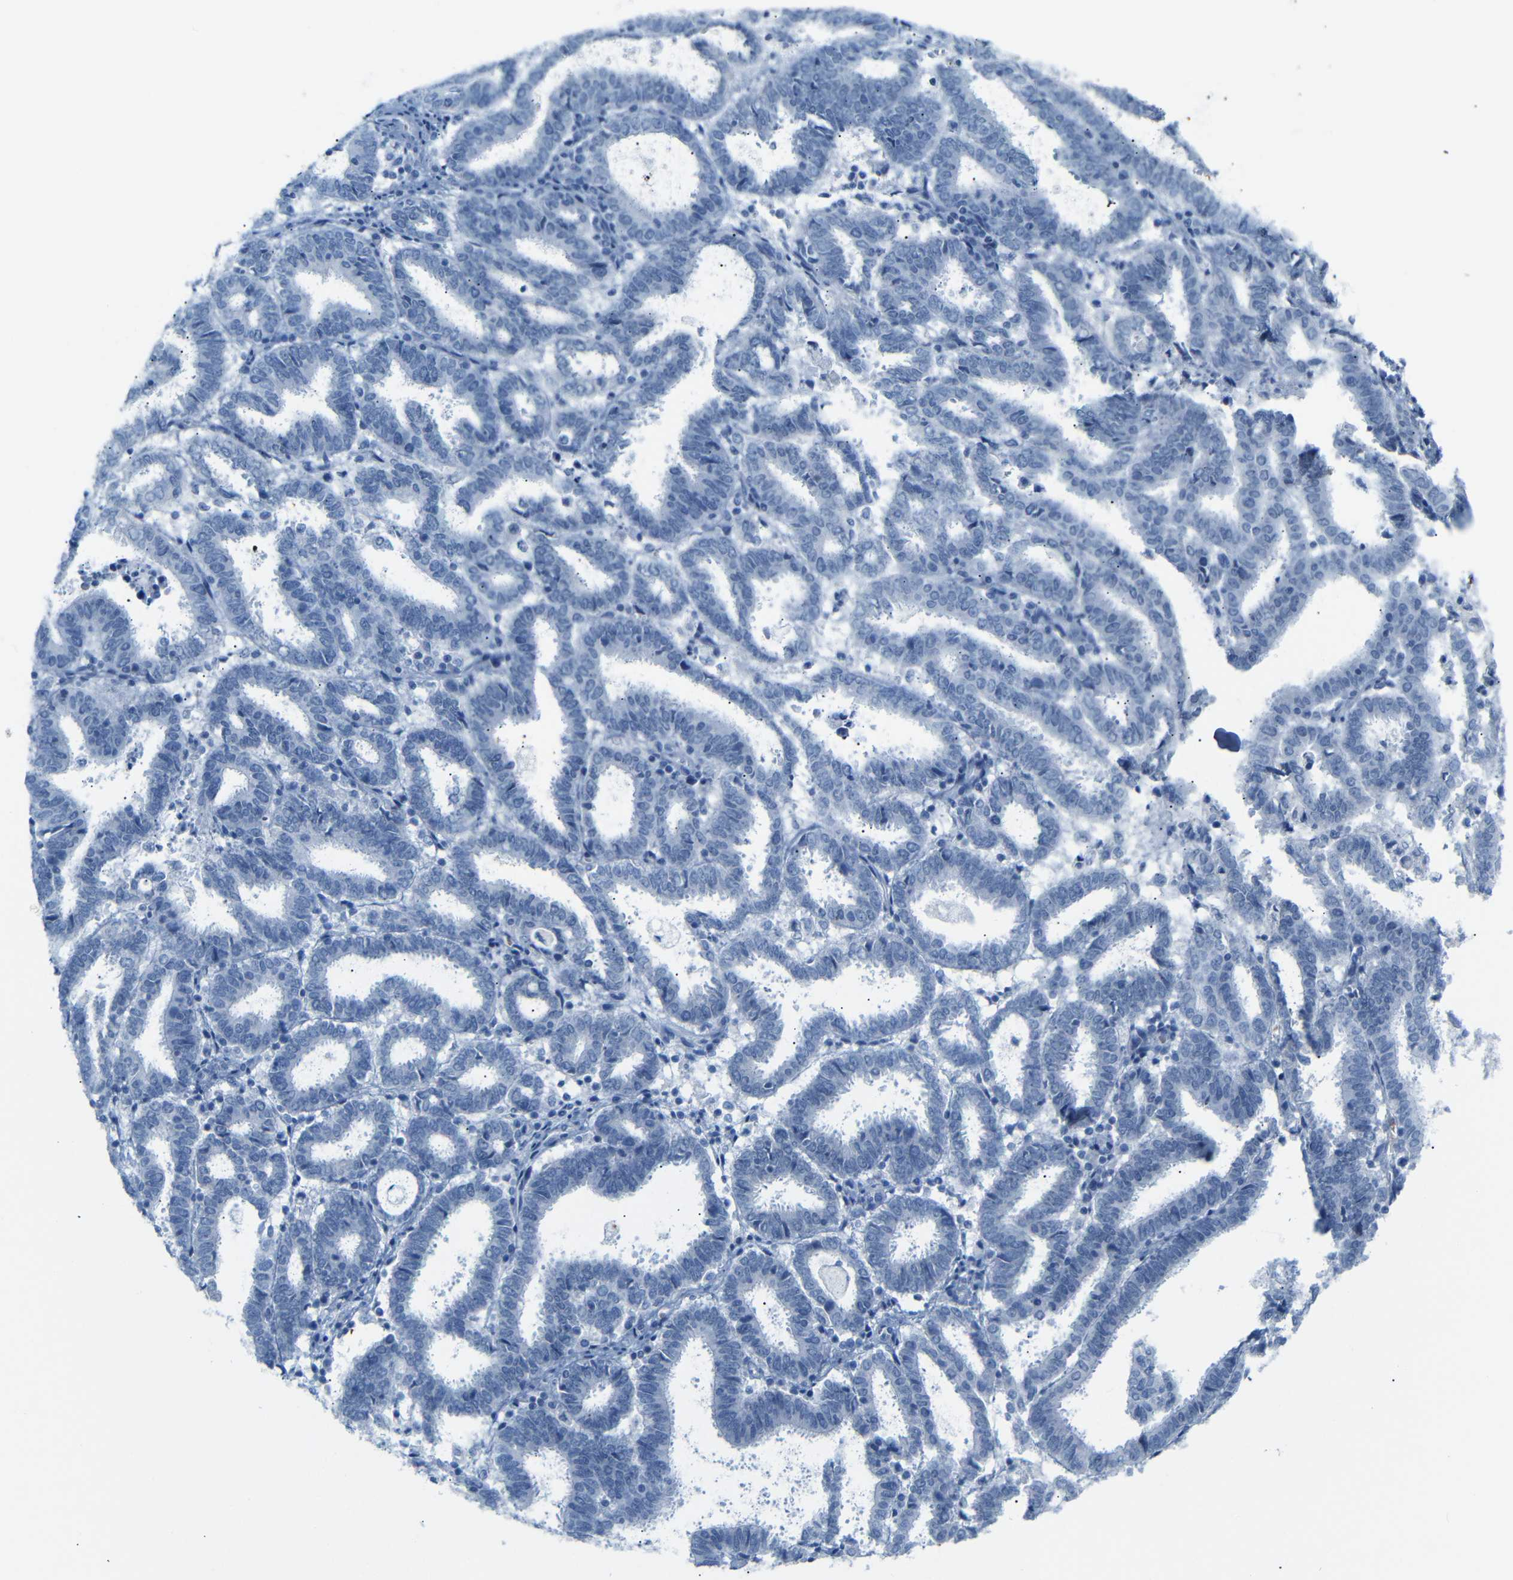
{"staining": {"intensity": "negative", "quantity": "none", "location": "none"}, "tissue": "endometrial cancer", "cell_type": "Tumor cells", "image_type": "cancer", "snomed": [{"axis": "morphology", "description": "Adenocarcinoma, NOS"}, {"axis": "topography", "description": "Uterus"}], "caption": "This is a image of immunohistochemistry staining of endometrial cancer, which shows no expression in tumor cells. (Brightfield microscopy of DAB (3,3'-diaminobenzidine) immunohistochemistry (IHC) at high magnification).", "gene": "DYNAP", "patient": {"sex": "female", "age": 83}}